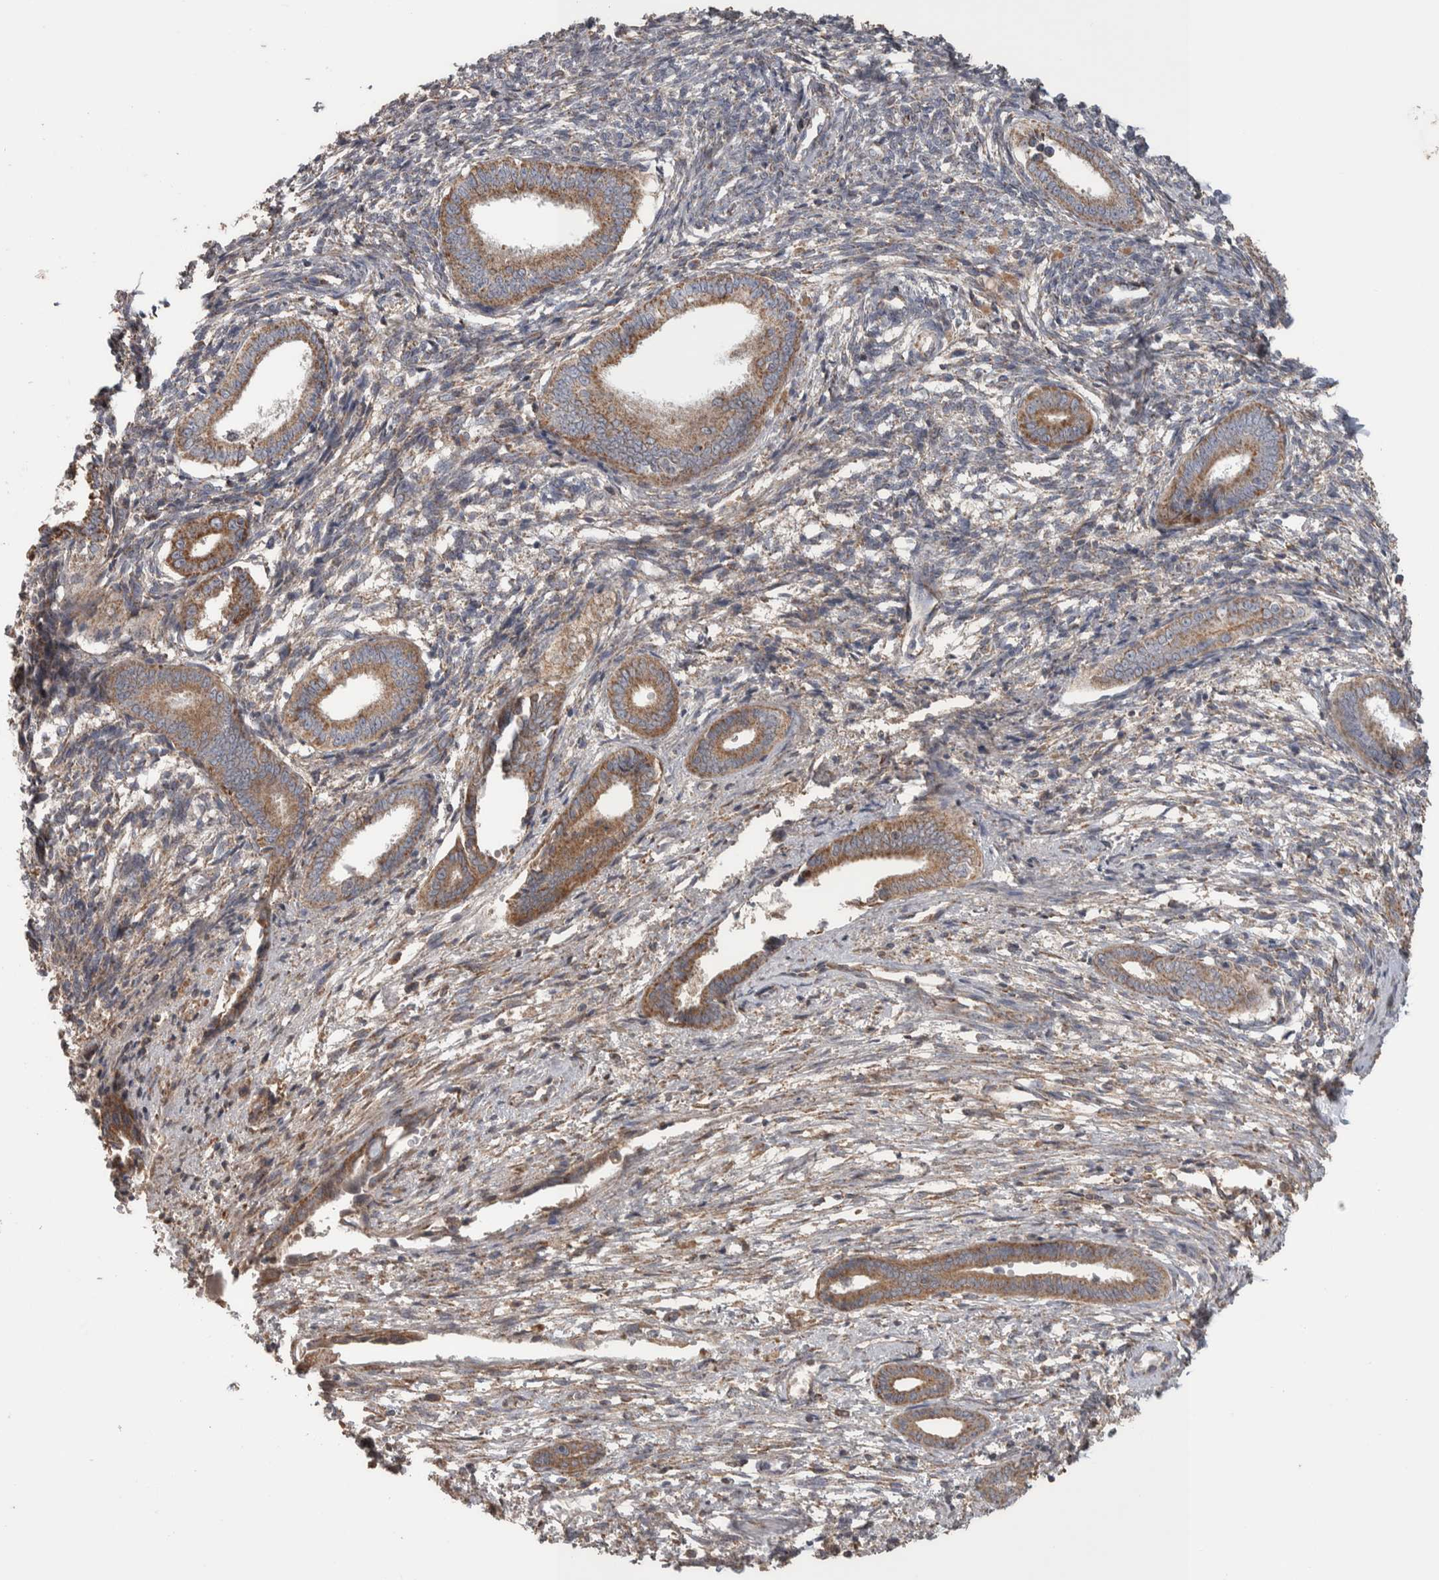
{"staining": {"intensity": "weak", "quantity": "25%-75%", "location": "cytoplasmic/membranous"}, "tissue": "endometrium", "cell_type": "Cells in endometrial stroma", "image_type": "normal", "snomed": [{"axis": "morphology", "description": "Normal tissue, NOS"}, {"axis": "topography", "description": "Endometrium"}], "caption": "The photomicrograph displays immunohistochemical staining of normal endometrium. There is weak cytoplasmic/membranous staining is present in about 25%-75% of cells in endometrial stroma.", "gene": "SCO1", "patient": {"sex": "female", "age": 56}}